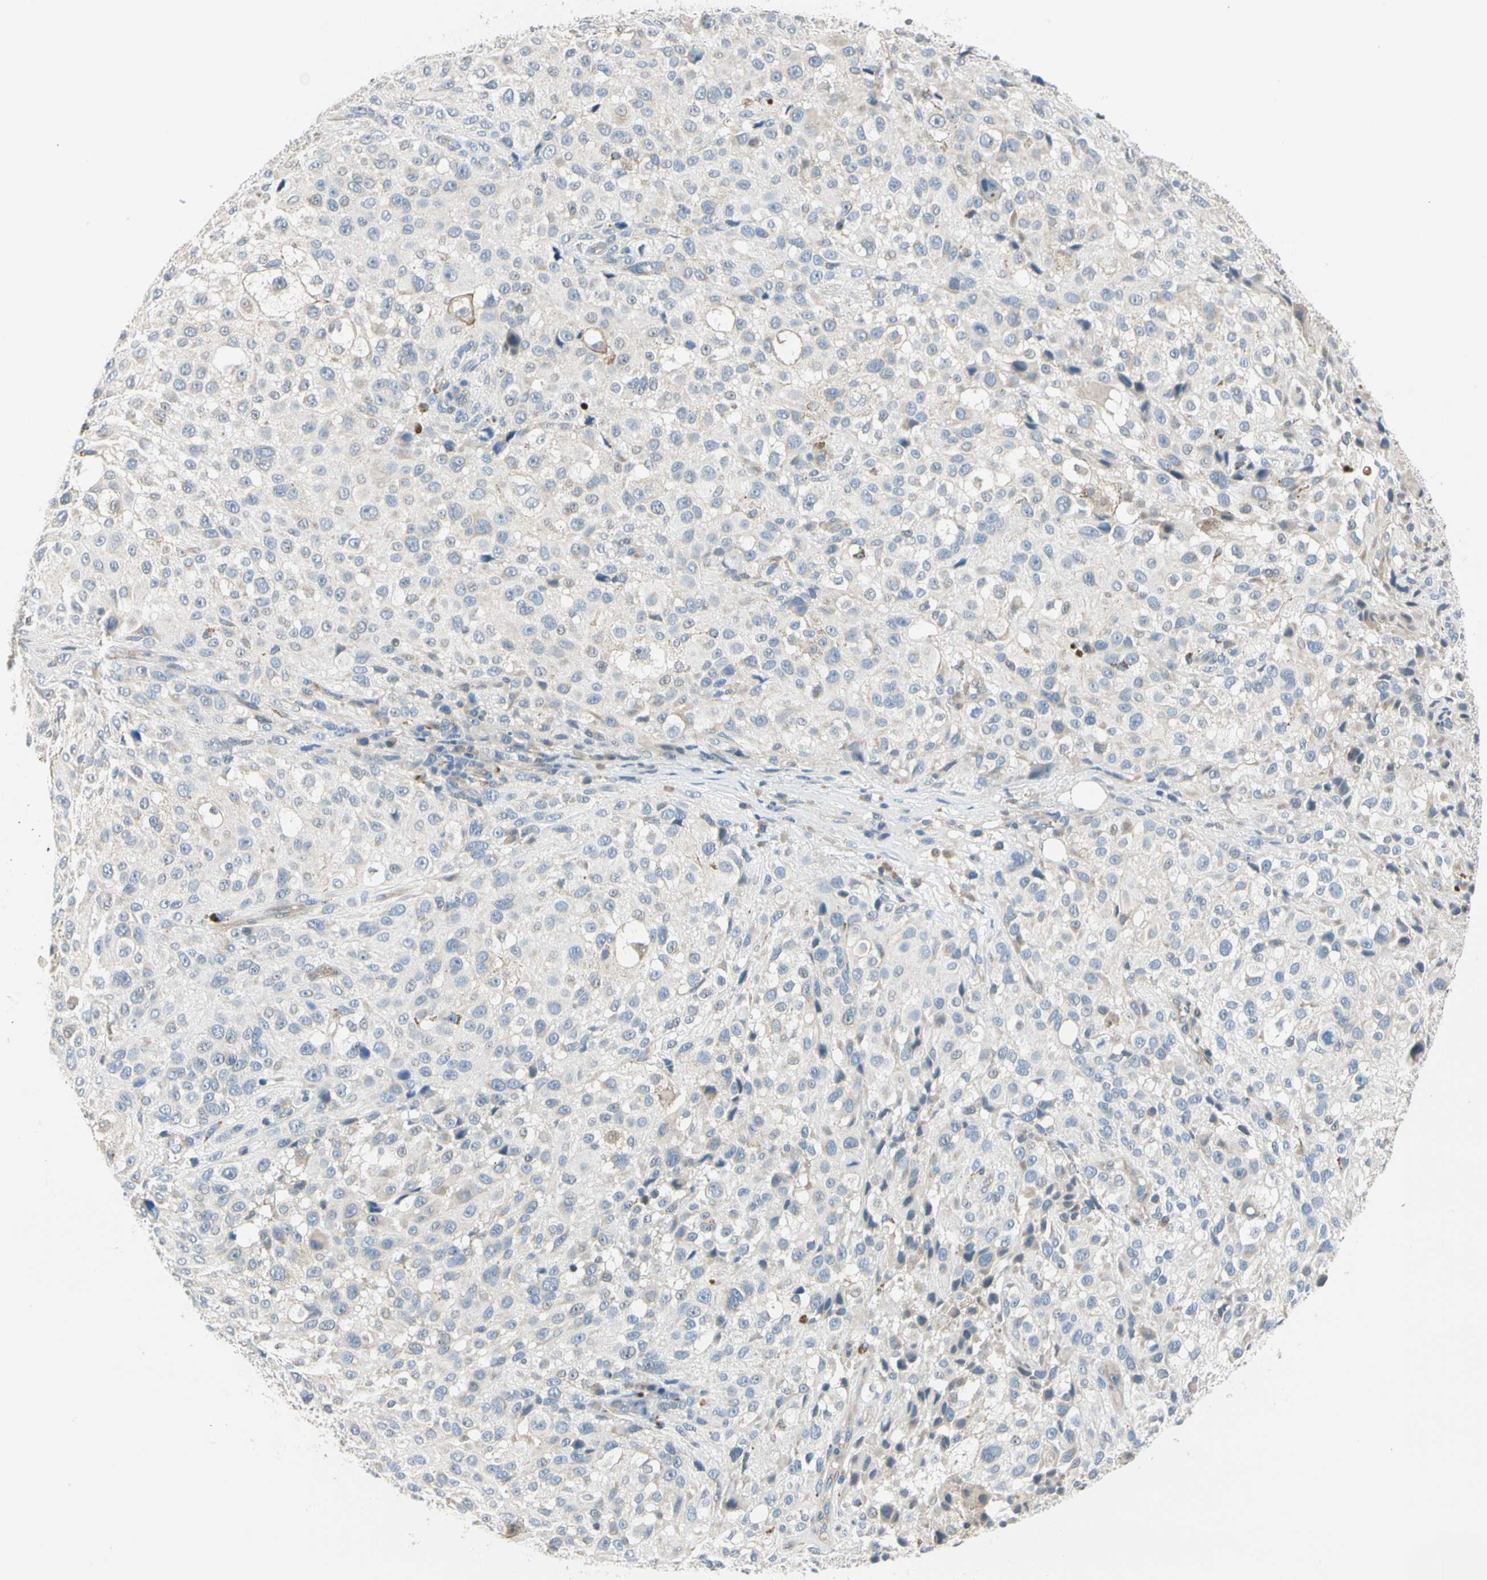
{"staining": {"intensity": "weak", "quantity": "<25%", "location": "cytoplasmic/membranous"}, "tissue": "melanoma", "cell_type": "Tumor cells", "image_type": "cancer", "snomed": [{"axis": "morphology", "description": "Necrosis, NOS"}, {"axis": "morphology", "description": "Malignant melanoma, NOS"}, {"axis": "topography", "description": "Skin"}], "caption": "IHC micrograph of neoplastic tissue: human malignant melanoma stained with DAB (3,3'-diaminobenzidine) demonstrates no significant protein staining in tumor cells. (IHC, brightfield microscopy, high magnification).", "gene": "GPR153", "patient": {"sex": "female", "age": 87}}